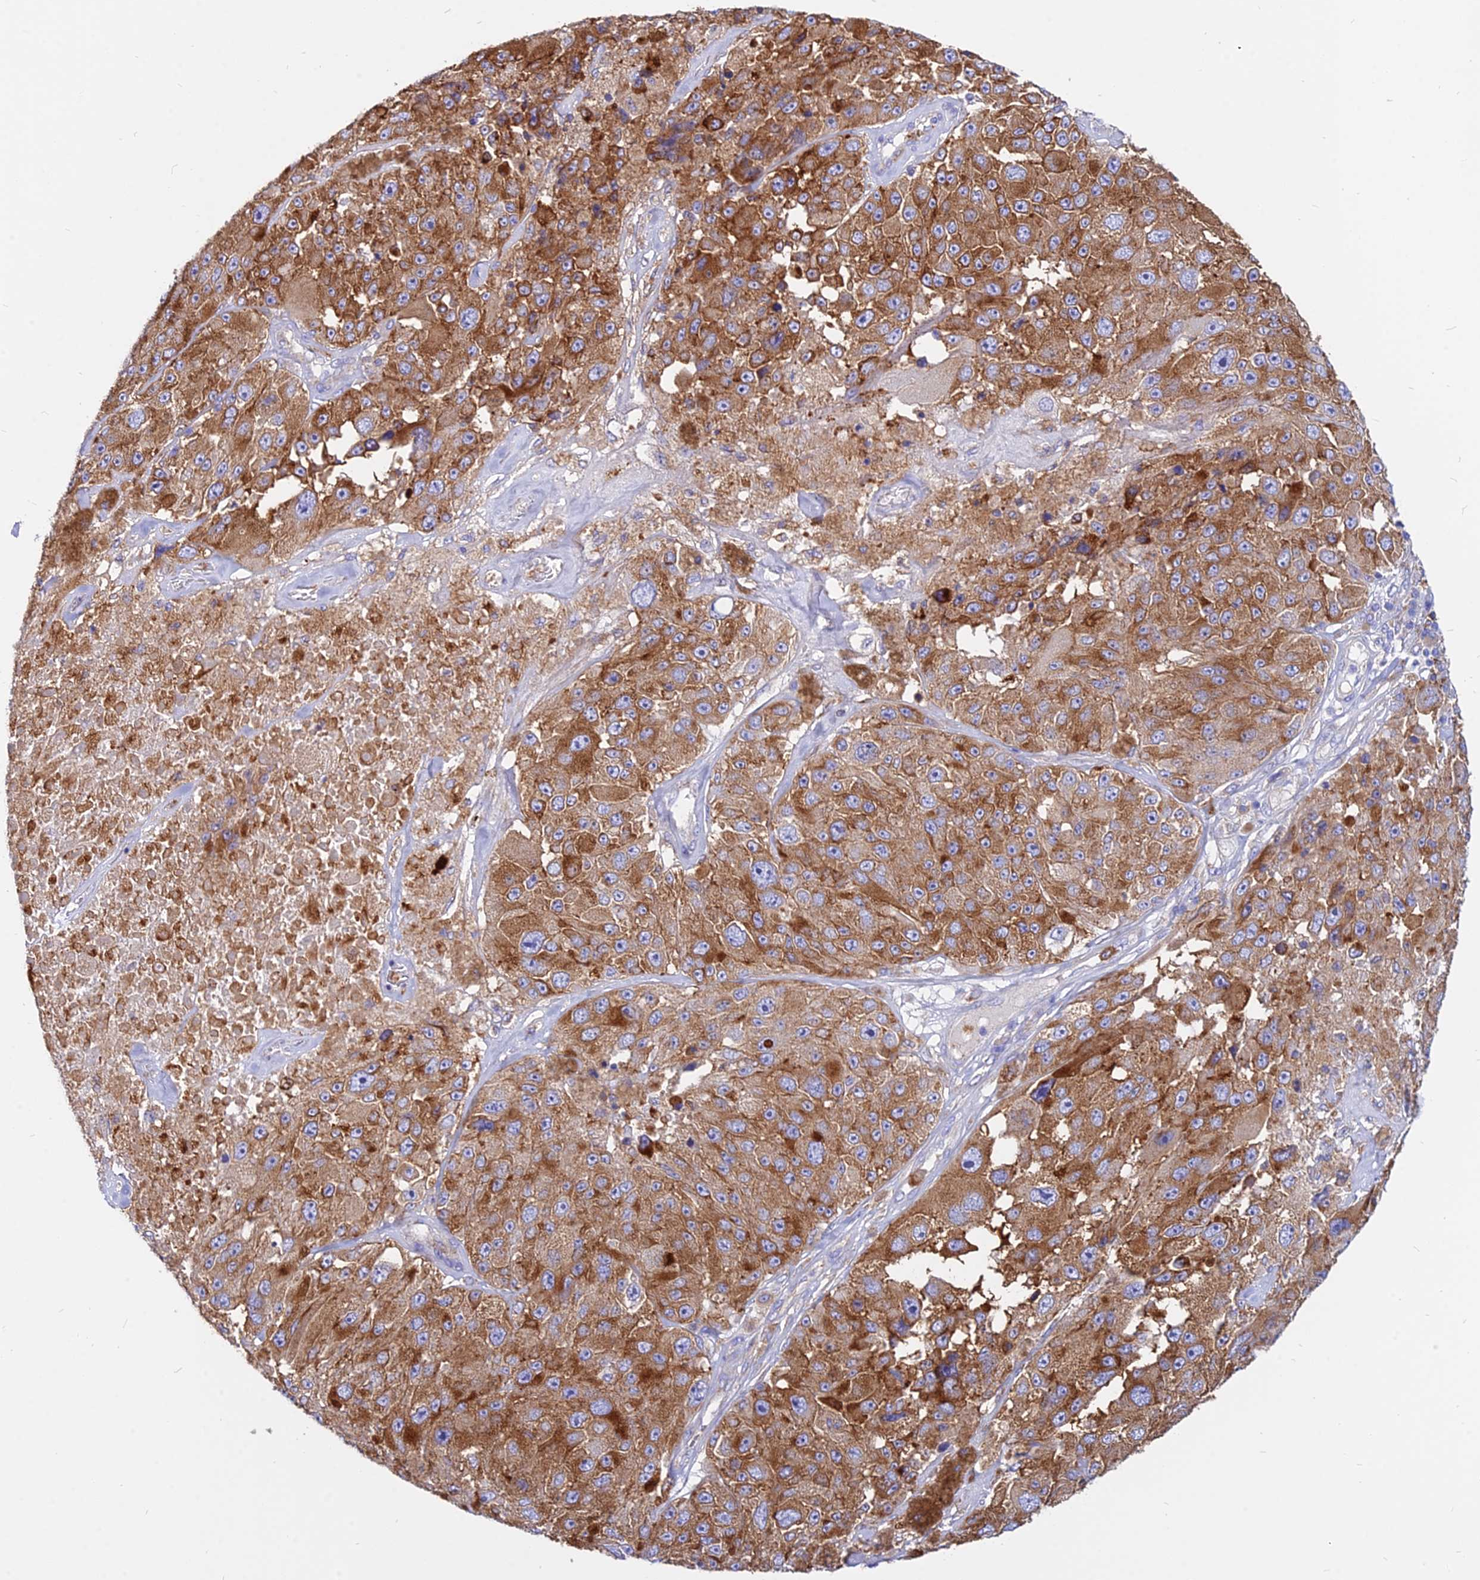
{"staining": {"intensity": "strong", "quantity": ">75%", "location": "cytoplasmic/membranous"}, "tissue": "melanoma", "cell_type": "Tumor cells", "image_type": "cancer", "snomed": [{"axis": "morphology", "description": "Malignant melanoma, Metastatic site"}, {"axis": "topography", "description": "Lymph node"}], "caption": "The photomicrograph reveals immunohistochemical staining of malignant melanoma (metastatic site). There is strong cytoplasmic/membranous expression is present in approximately >75% of tumor cells. Nuclei are stained in blue.", "gene": "AGTRAP", "patient": {"sex": "male", "age": 62}}